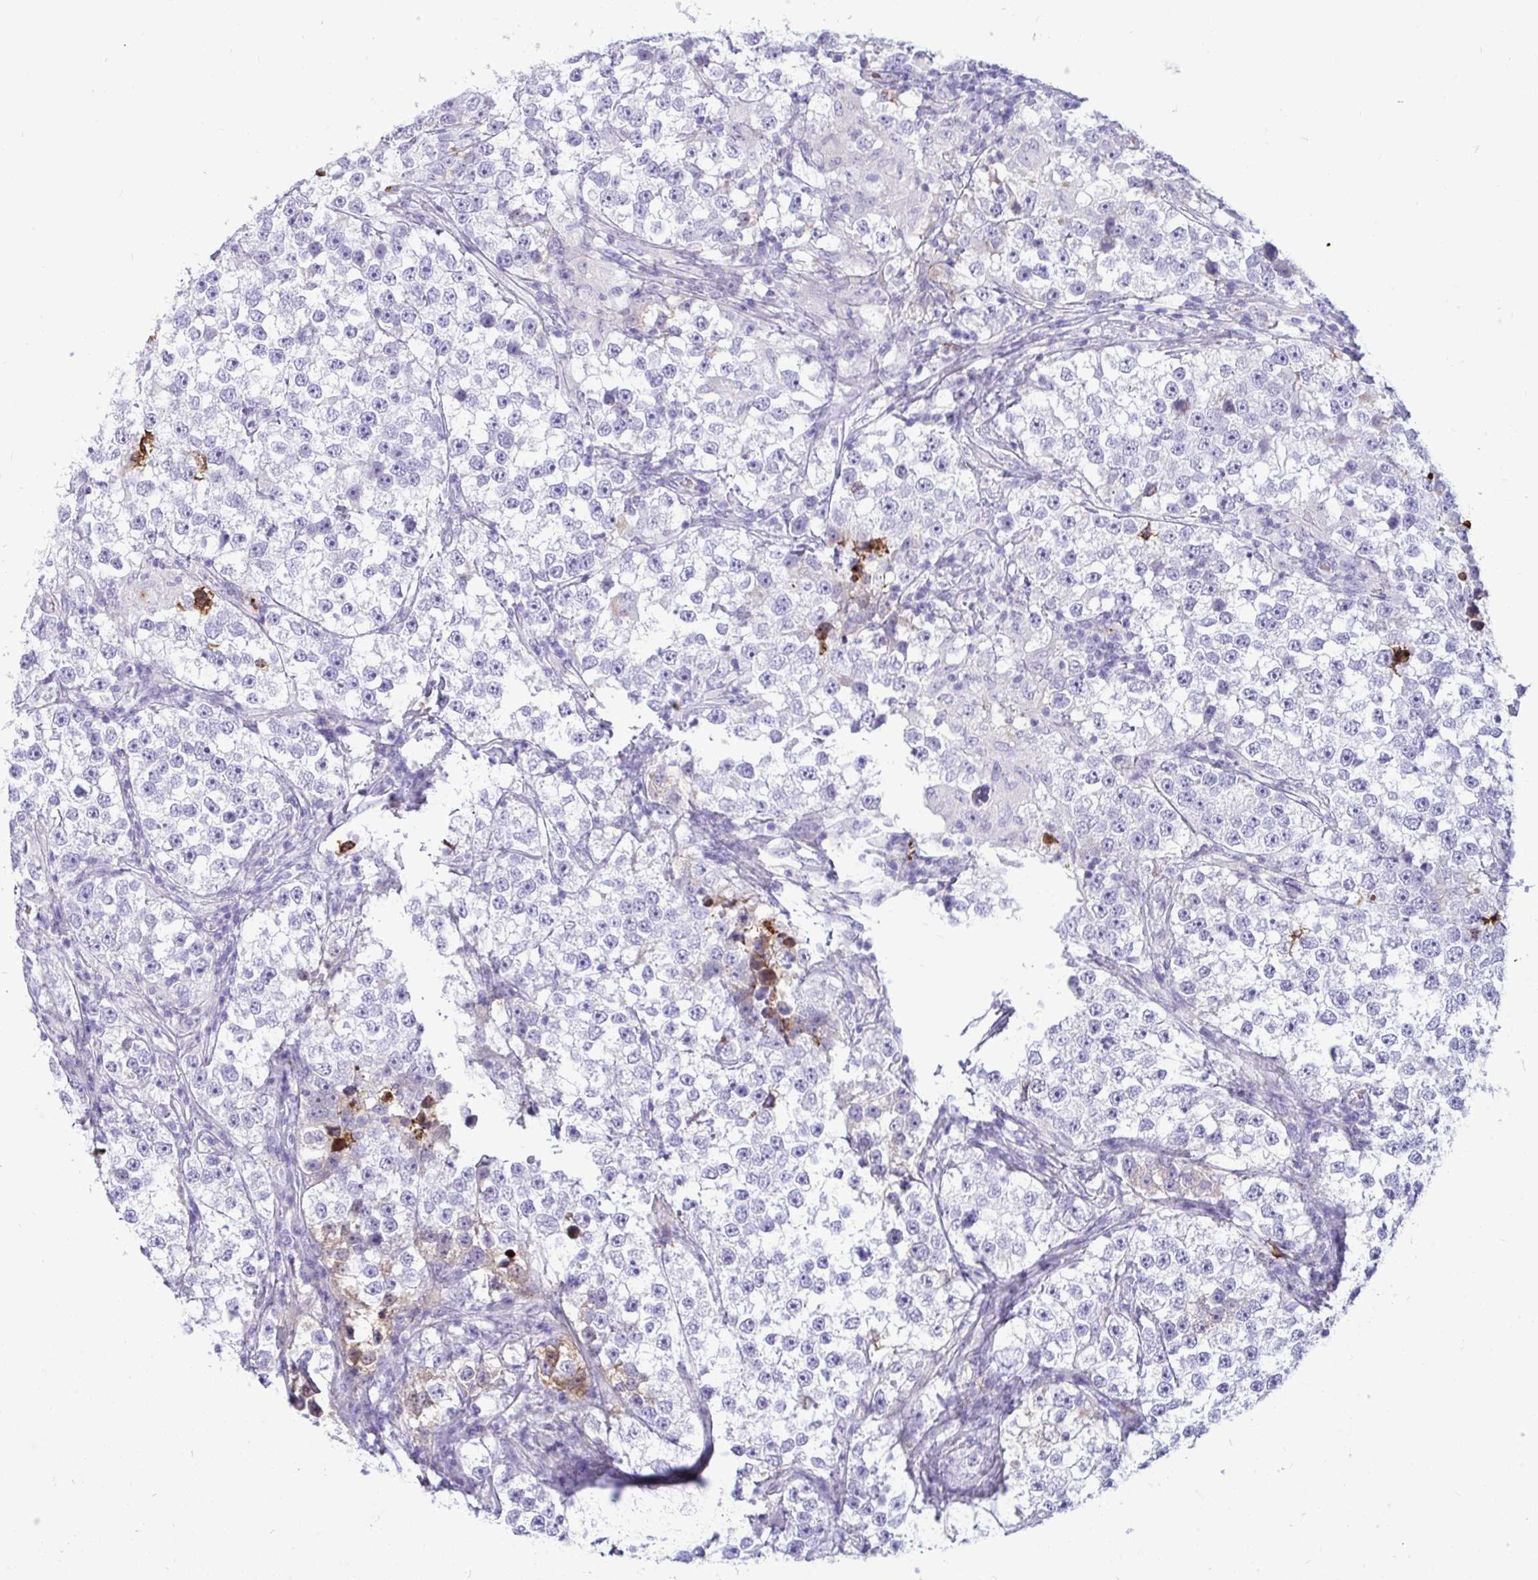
{"staining": {"intensity": "negative", "quantity": "none", "location": "none"}, "tissue": "testis cancer", "cell_type": "Tumor cells", "image_type": "cancer", "snomed": [{"axis": "morphology", "description": "Seminoma, NOS"}, {"axis": "topography", "description": "Testis"}], "caption": "Seminoma (testis) was stained to show a protein in brown. There is no significant expression in tumor cells. (Stains: DAB (3,3'-diaminobenzidine) immunohistochemistry with hematoxylin counter stain, Microscopy: brightfield microscopy at high magnification).", "gene": "F2", "patient": {"sex": "male", "age": 46}}